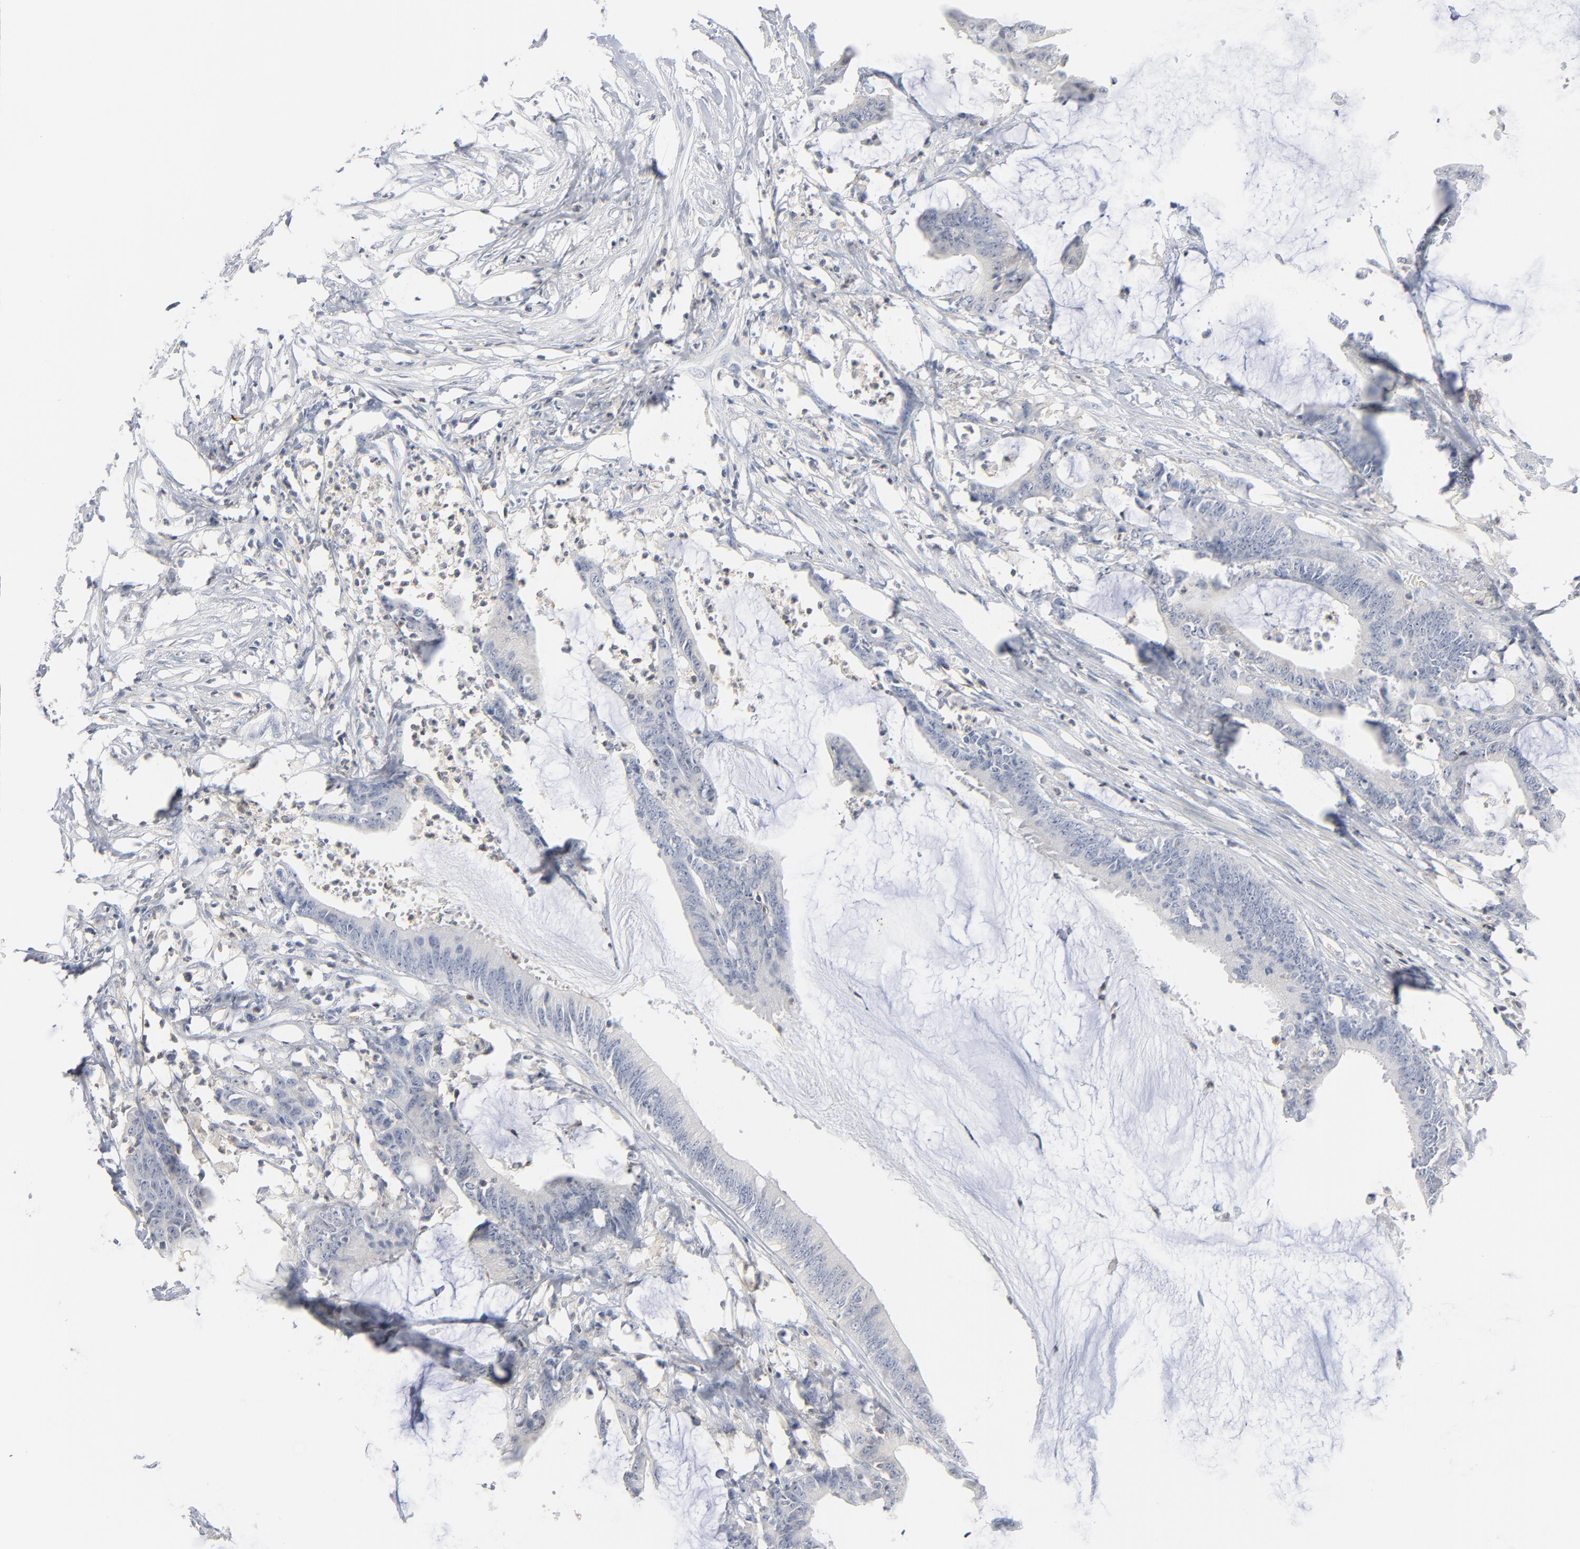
{"staining": {"intensity": "negative", "quantity": "none", "location": "none"}, "tissue": "colorectal cancer", "cell_type": "Tumor cells", "image_type": "cancer", "snomed": [{"axis": "morphology", "description": "Adenocarcinoma, NOS"}, {"axis": "topography", "description": "Rectum"}], "caption": "Tumor cells are negative for brown protein staining in colorectal cancer. The staining was performed using DAB to visualize the protein expression in brown, while the nuclei were stained in blue with hematoxylin (Magnification: 20x).", "gene": "PTK2B", "patient": {"sex": "female", "age": 66}}